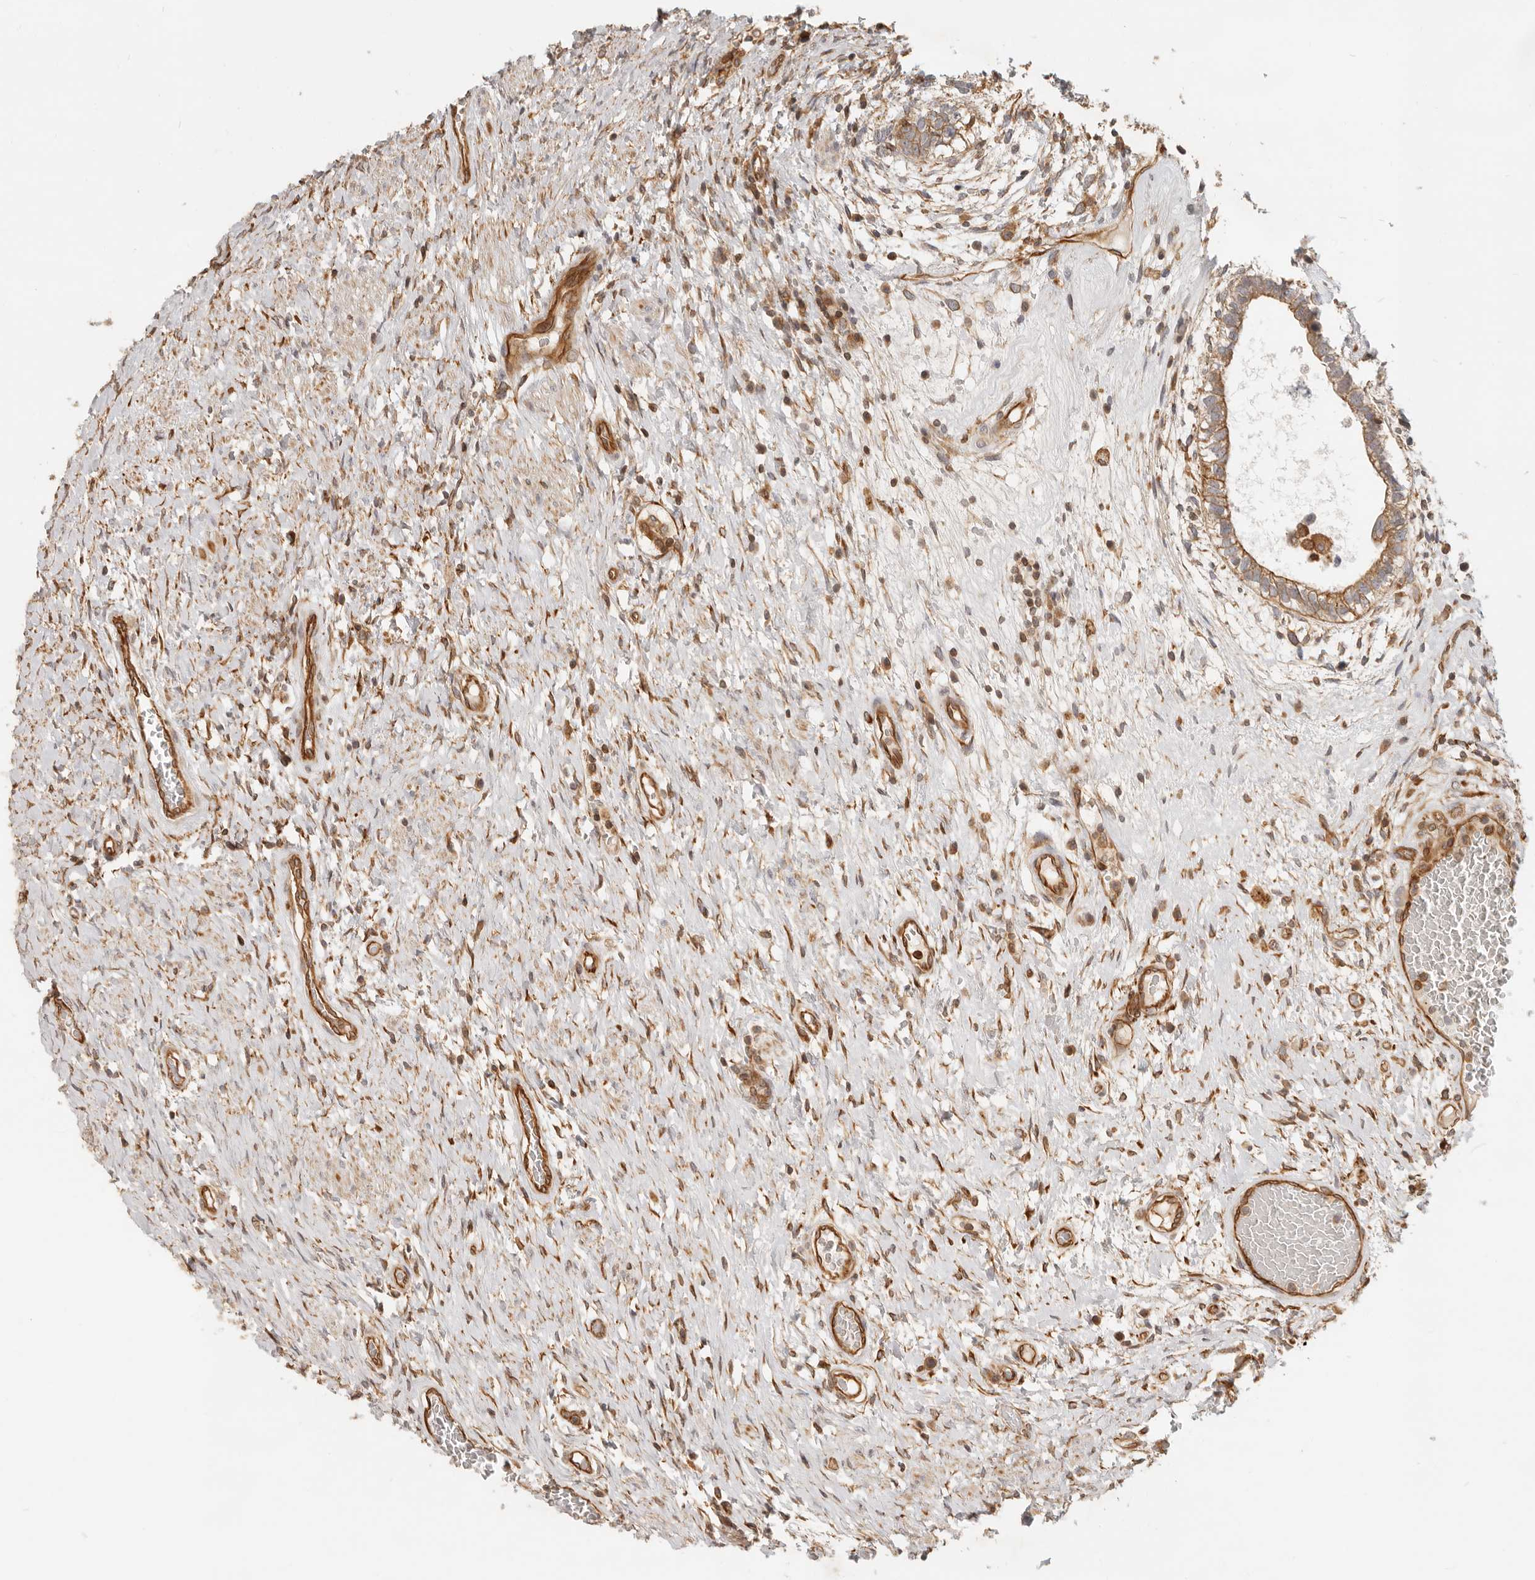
{"staining": {"intensity": "moderate", "quantity": ">75%", "location": "cytoplasmic/membranous"}, "tissue": "testis cancer", "cell_type": "Tumor cells", "image_type": "cancer", "snomed": [{"axis": "morphology", "description": "Carcinoma, Embryonal, NOS"}, {"axis": "topography", "description": "Testis"}], "caption": "Testis embryonal carcinoma stained for a protein (brown) displays moderate cytoplasmic/membranous positive positivity in approximately >75% of tumor cells.", "gene": "UFSP1", "patient": {"sex": "male", "age": 26}}